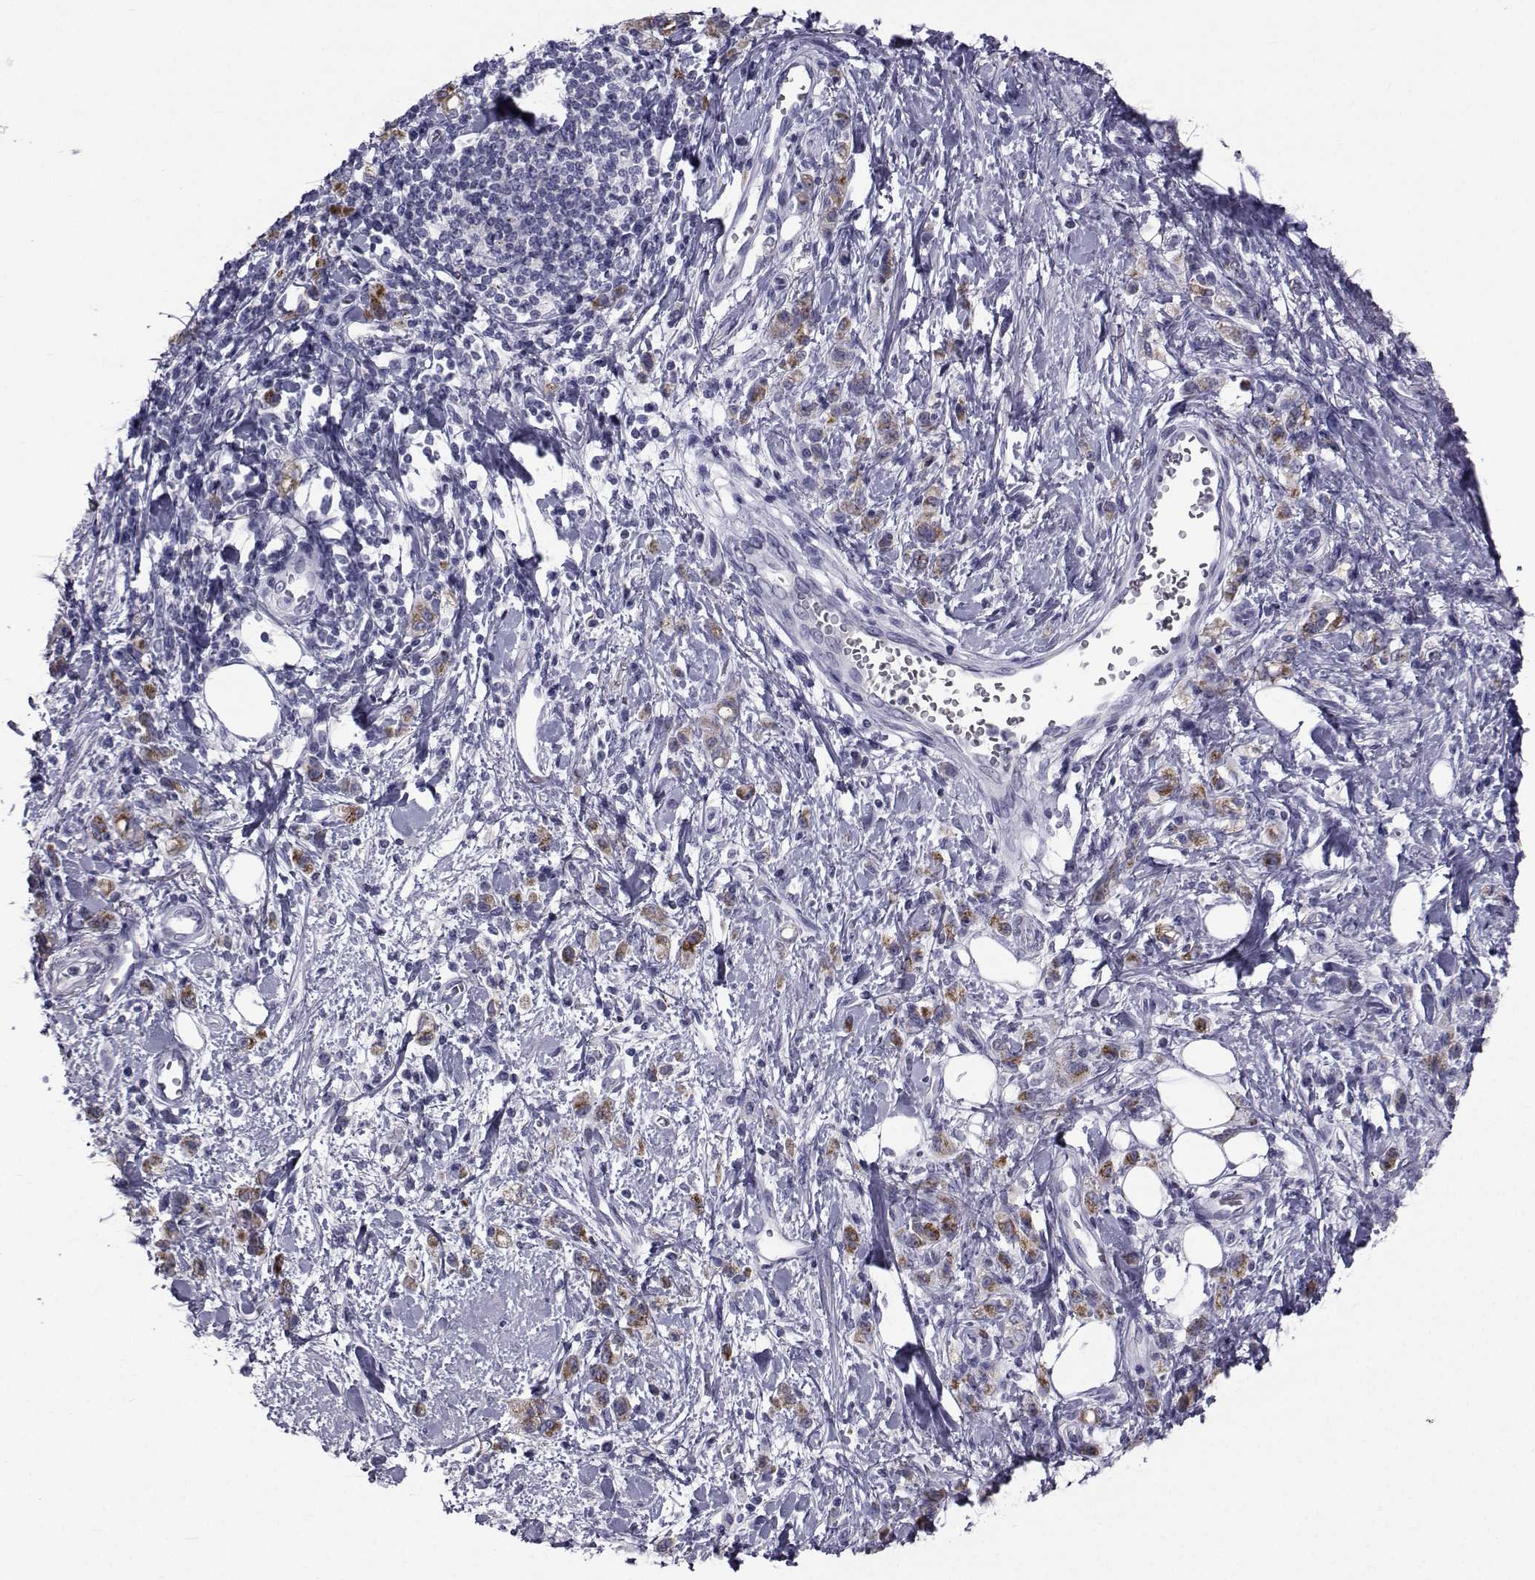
{"staining": {"intensity": "strong", "quantity": "<25%", "location": "cytoplasmic/membranous"}, "tissue": "stomach cancer", "cell_type": "Tumor cells", "image_type": "cancer", "snomed": [{"axis": "morphology", "description": "Adenocarcinoma, NOS"}, {"axis": "topography", "description": "Stomach"}], "caption": "A micrograph of stomach cancer stained for a protein demonstrates strong cytoplasmic/membranous brown staining in tumor cells. The staining is performed using DAB (3,3'-diaminobenzidine) brown chromogen to label protein expression. The nuclei are counter-stained blue using hematoxylin.", "gene": "FDXR", "patient": {"sex": "male", "age": 77}}